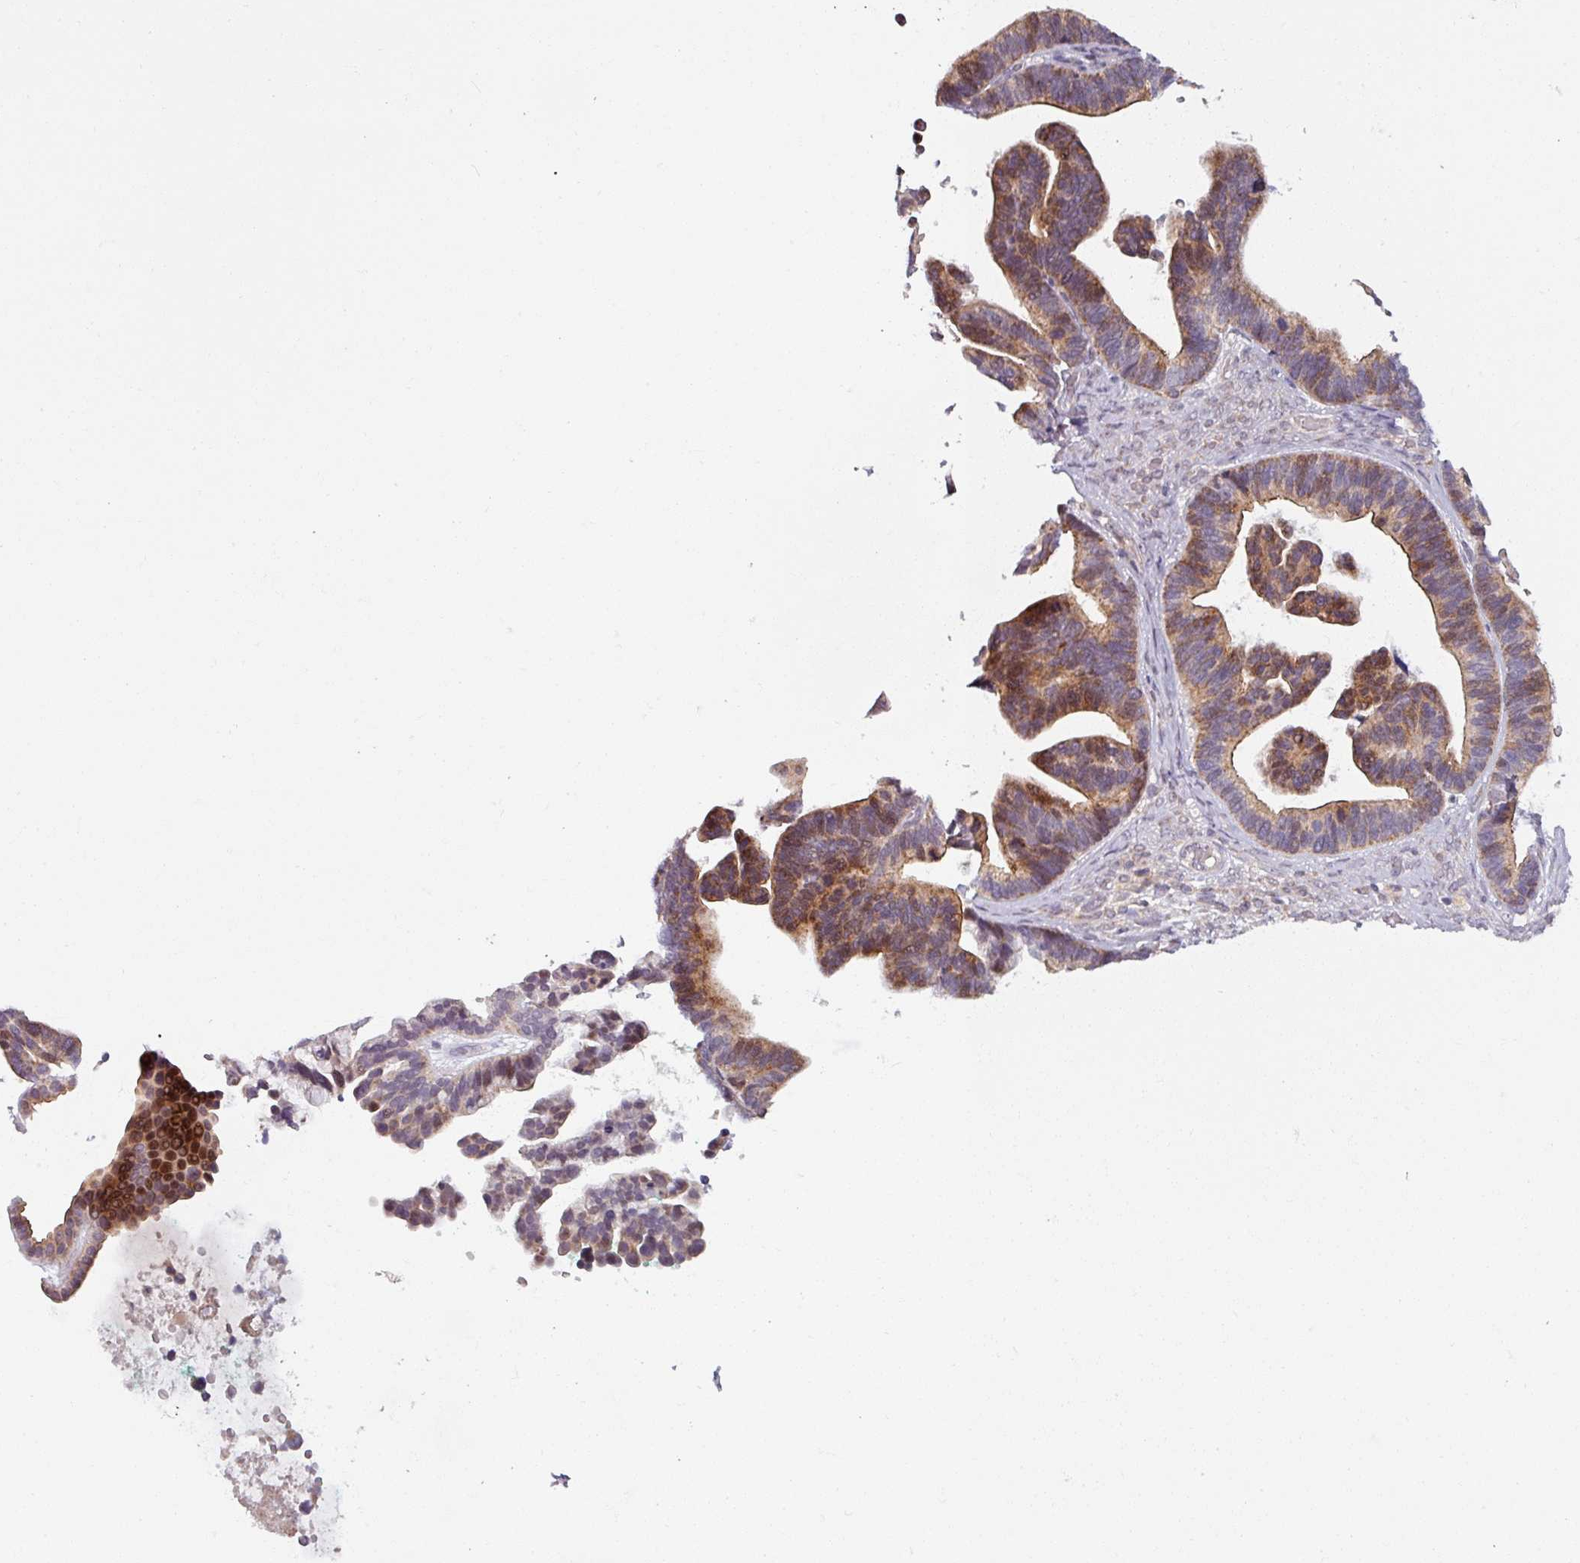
{"staining": {"intensity": "moderate", "quantity": ">75%", "location": "cytoplasmic/membranous,nuclear"}, "tissue": "ovarian cancer", "cell_type": "Tumor cells", "image_type": "cancer", "snomed": [{"axis": "morphology", "description": "Cystadenocarcinoma, serous, NOS"}, {"axis": "topography", "description": "Ovary"}], "caption": "High-power microscopy captured an immunohistochemistry image of ovarian serous cystadenocarcinoma, revealing moderate cytoplasmic/membranous and nuclear positivity in about >75% of tumor cells.", "gene": "OGFOD3", "patient": {"sex": "female", "age": 56}}